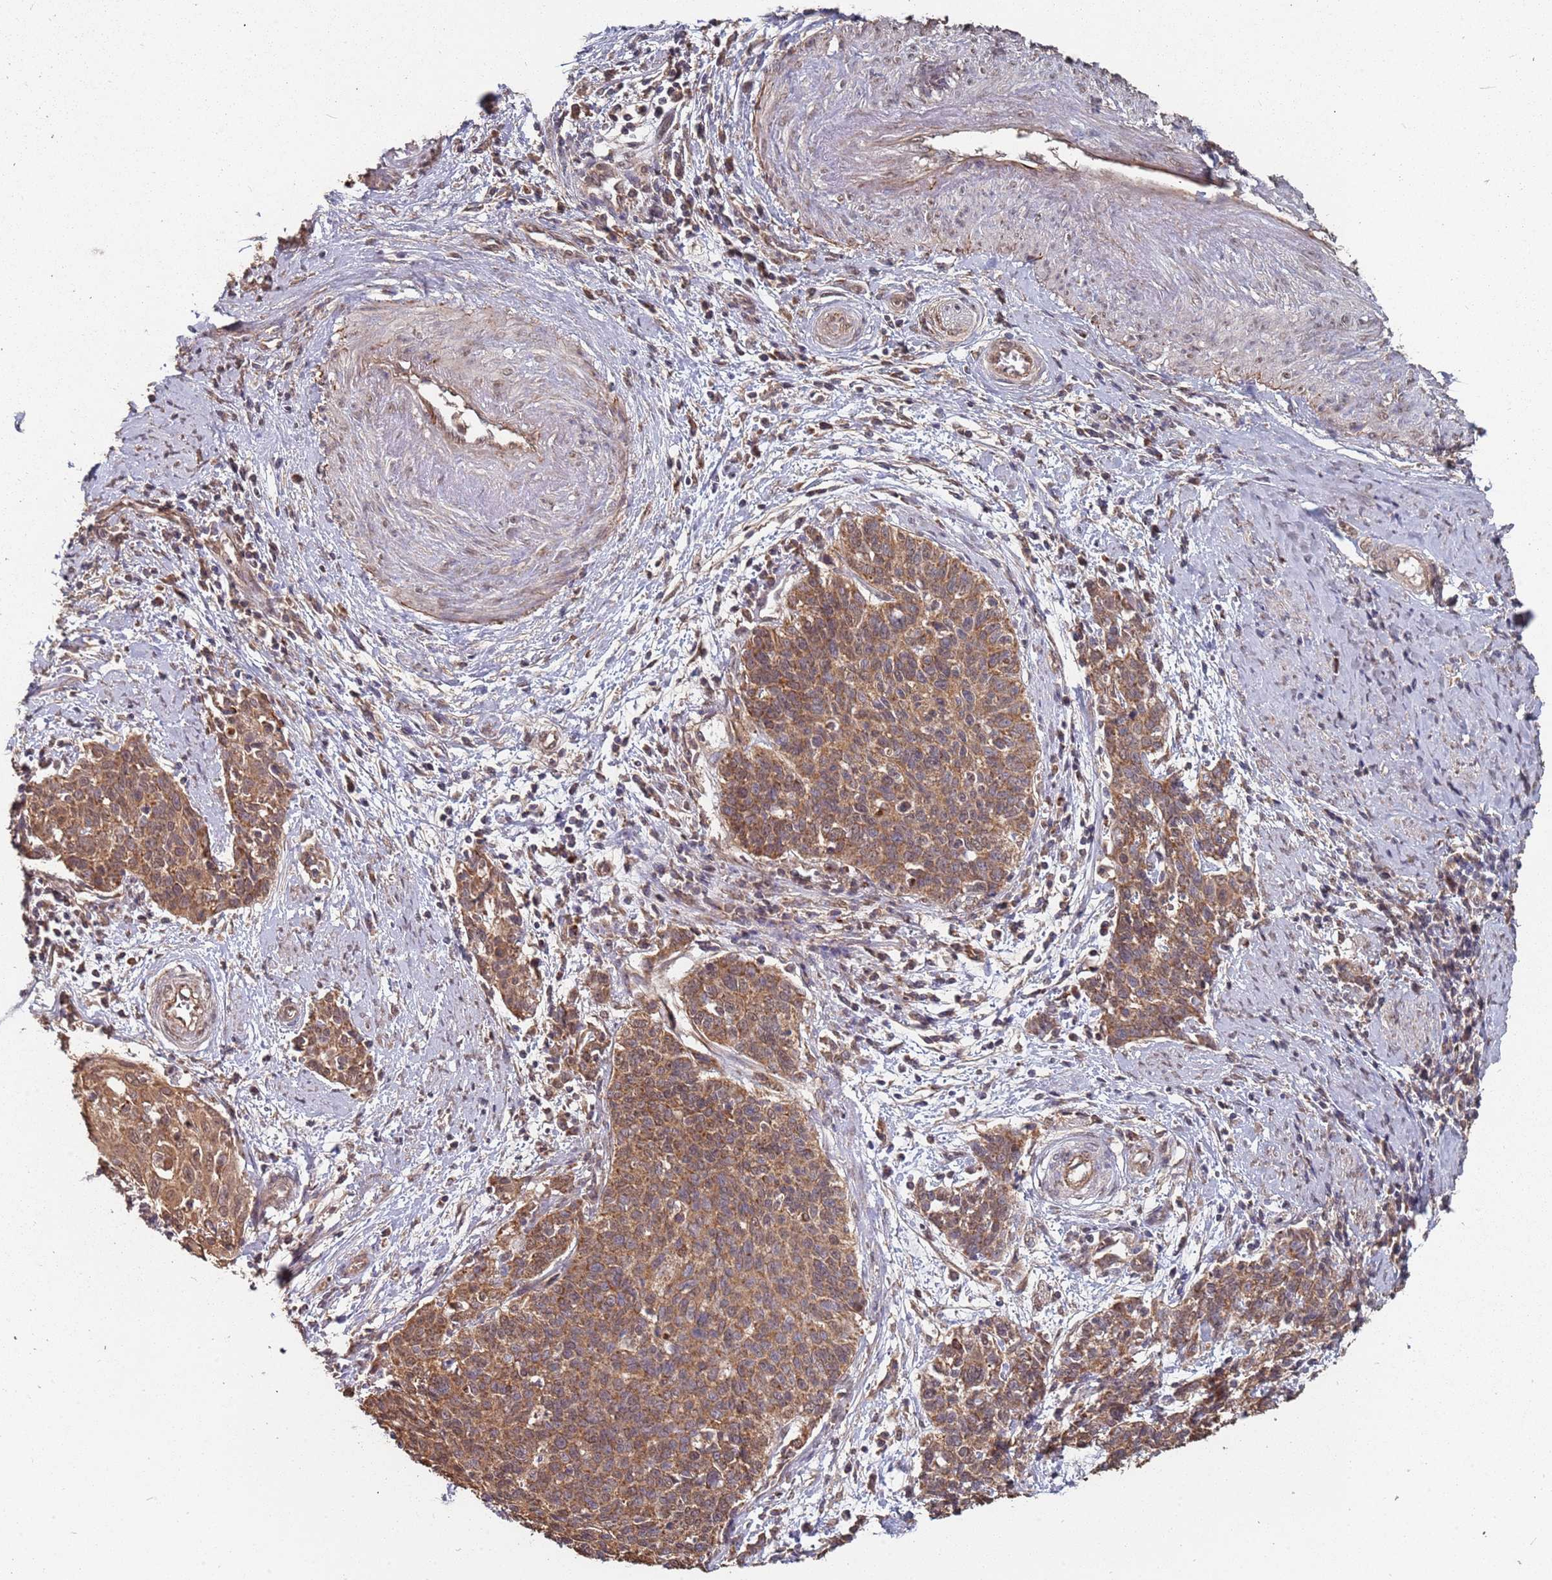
{"staining": {"intensity": "moderate", "quantity": ">75%", "location": "cytoplasmic/membranous"}, "tissue": "cervical cancer", "cell_type": "Tumor cells", "image_type": "cancer", "snomed": [{"axis": "morphology", "description": "Squamous cell carcinoma, NOS"}, {"axis": "topography", "description": "Cervix"}], "caption": "A micrograph showing moderate cytoplasmic/membranous staining in approximately >75% of tumor cells in squamous cell carcinoma (cervical), as visualized by brown immunohistochemical staining.", "gene": "PRORP", "patient": {"sex": "female", "age": 39}}